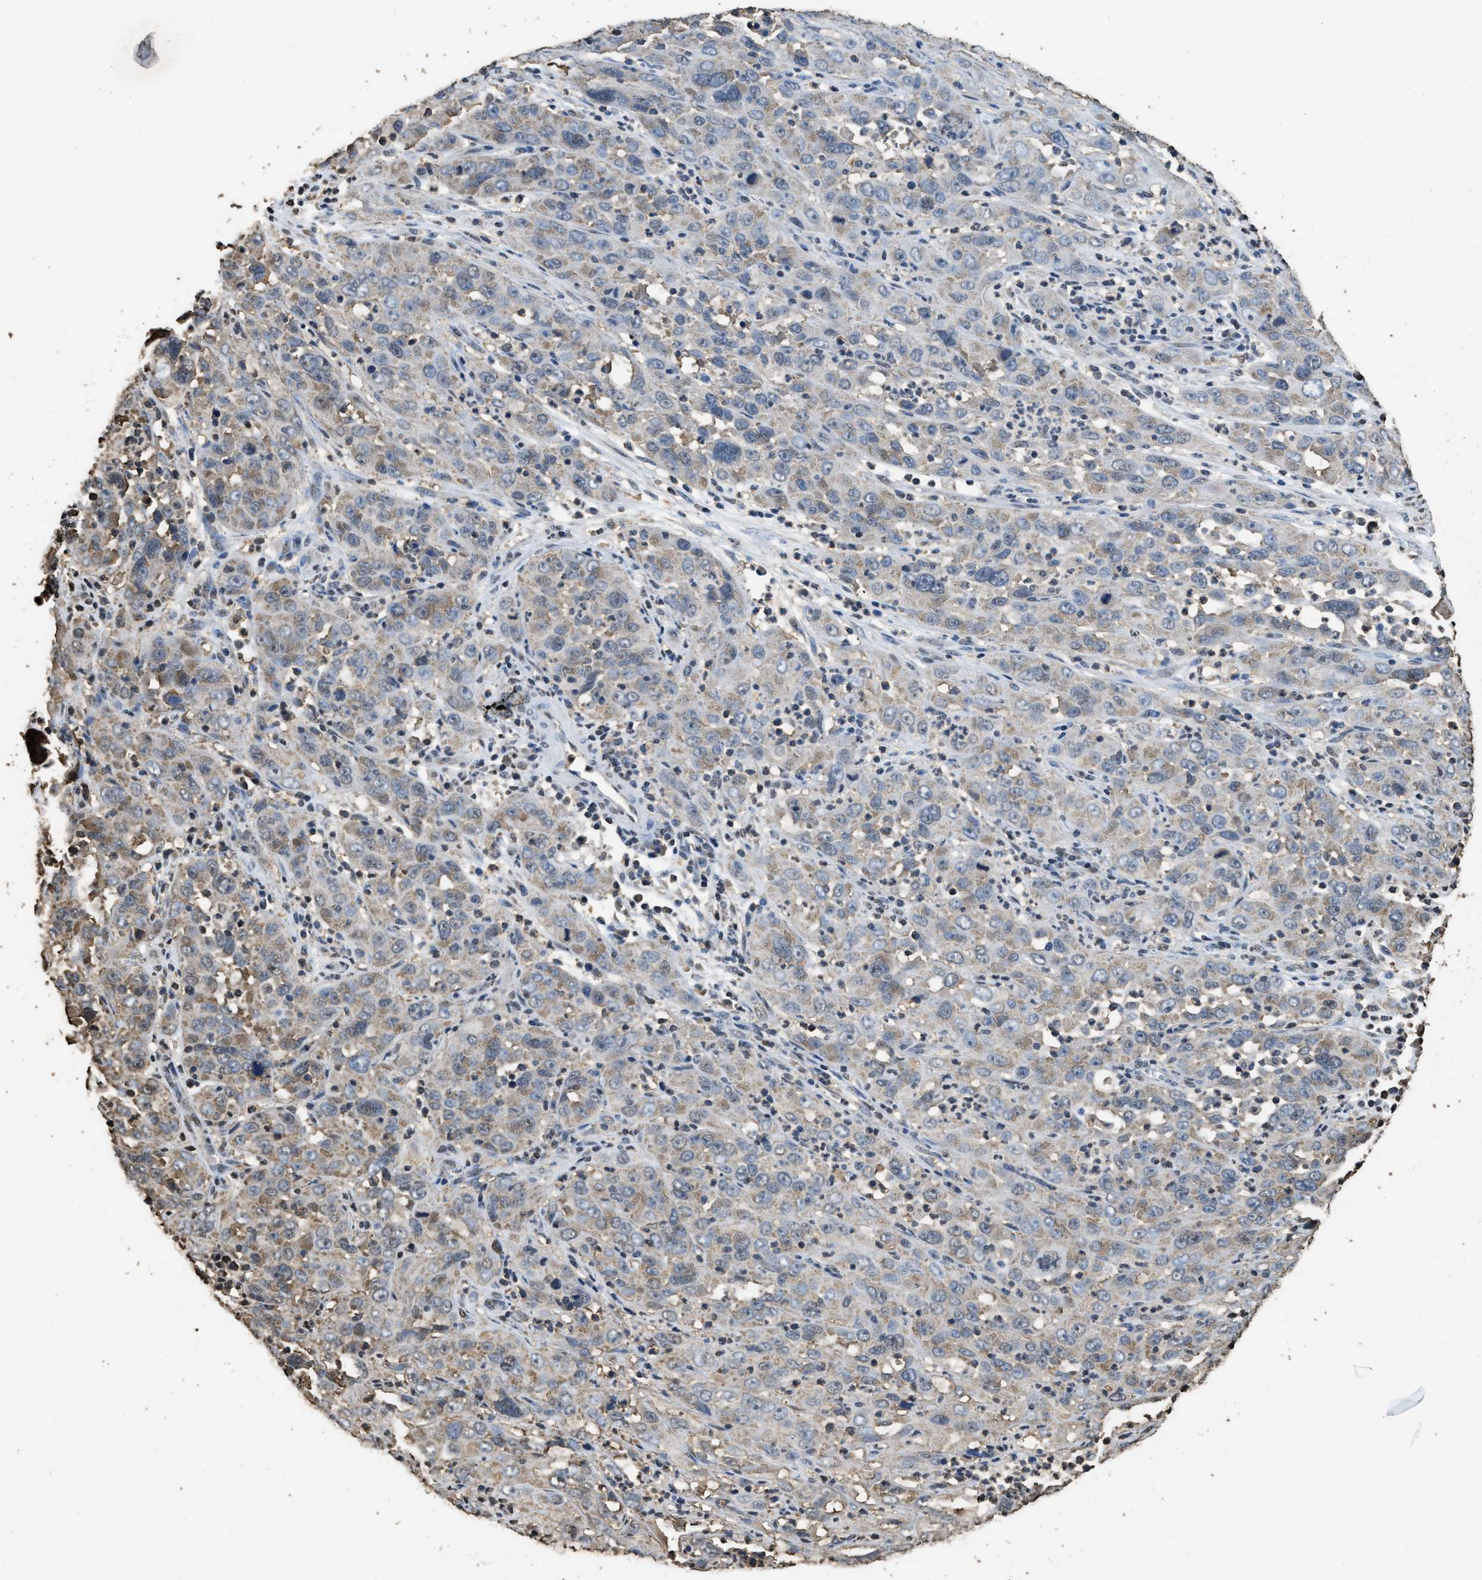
{"staining": {"intensity": "weak", "quantity": "<25%", "location": "cytoplasmic/membranous"}, "tissue": "cervical cancer", "cell_type": "Tumor cells", "image_type": "cancer", "snomed": [{"axis": "morphology", "description": "Squamous cell carcinoma, NOS"}, {"axis": "topography", "description": "Cervix"}], "caption": "Immunohistochemistry histopathology image of human squamous cell carcinoma (cervical) stained for a protein (brown), which exhibits no staining in tumor cells.", "gene": "GAPDH", "patient": {"sex": "female", "age": 32}}